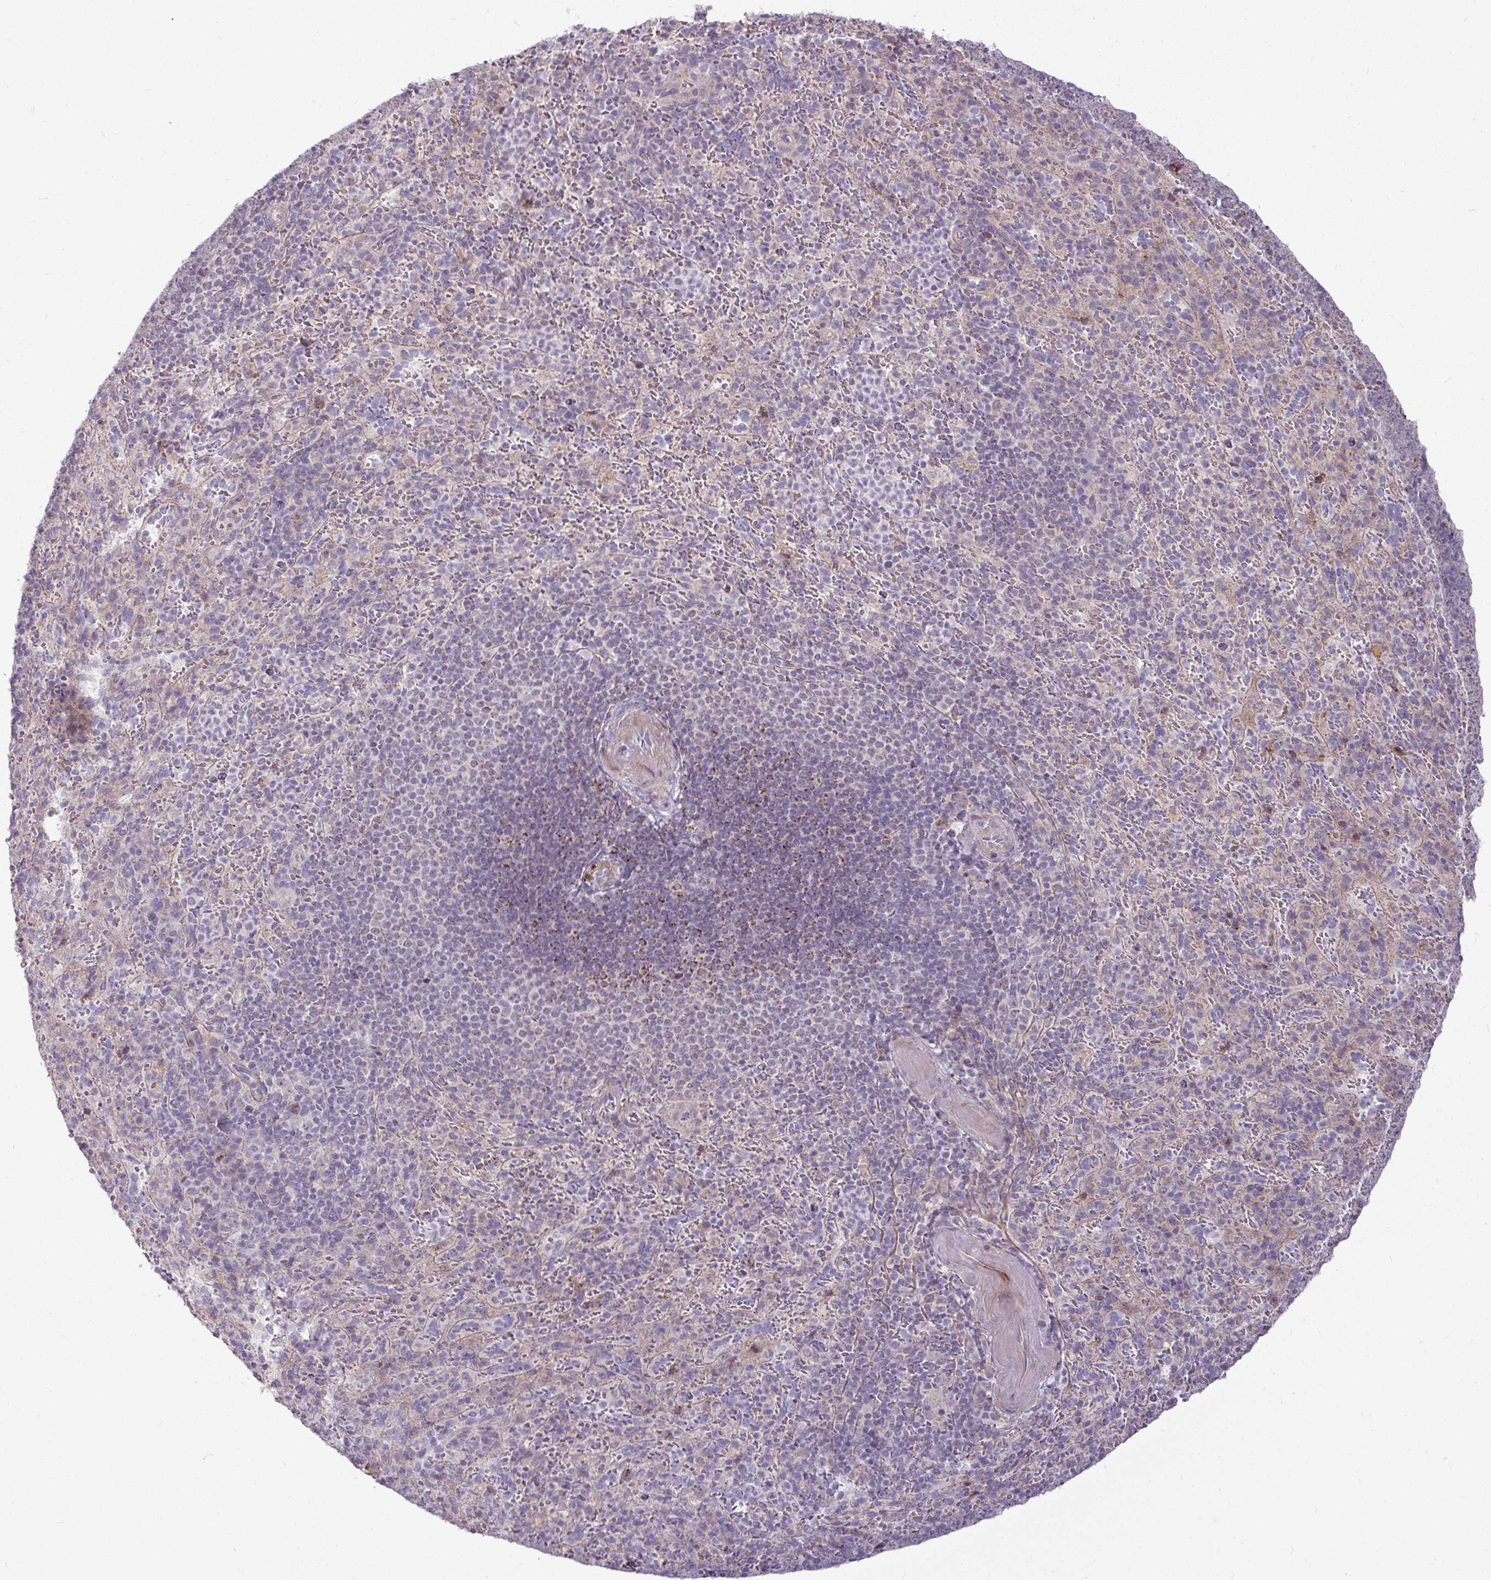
{"staining": {"intensity": "negative", "quantity": "none", "location": "none"}, "tissue": "spleen", "cell_type": "Cells in red pulp", "image_type": "normal", "snomed": [{"axis": "morphology", "description": "Normal tissue, NOS"}, {"axis": "topography", "description": "Spleen"}], "caption": "High power microscopy image of an IHC image of benign spleen, revealing no significant positivity in cells in red pulp.", "gene": "STRIP1", "patient": {"sex": "male", "age": 57}}